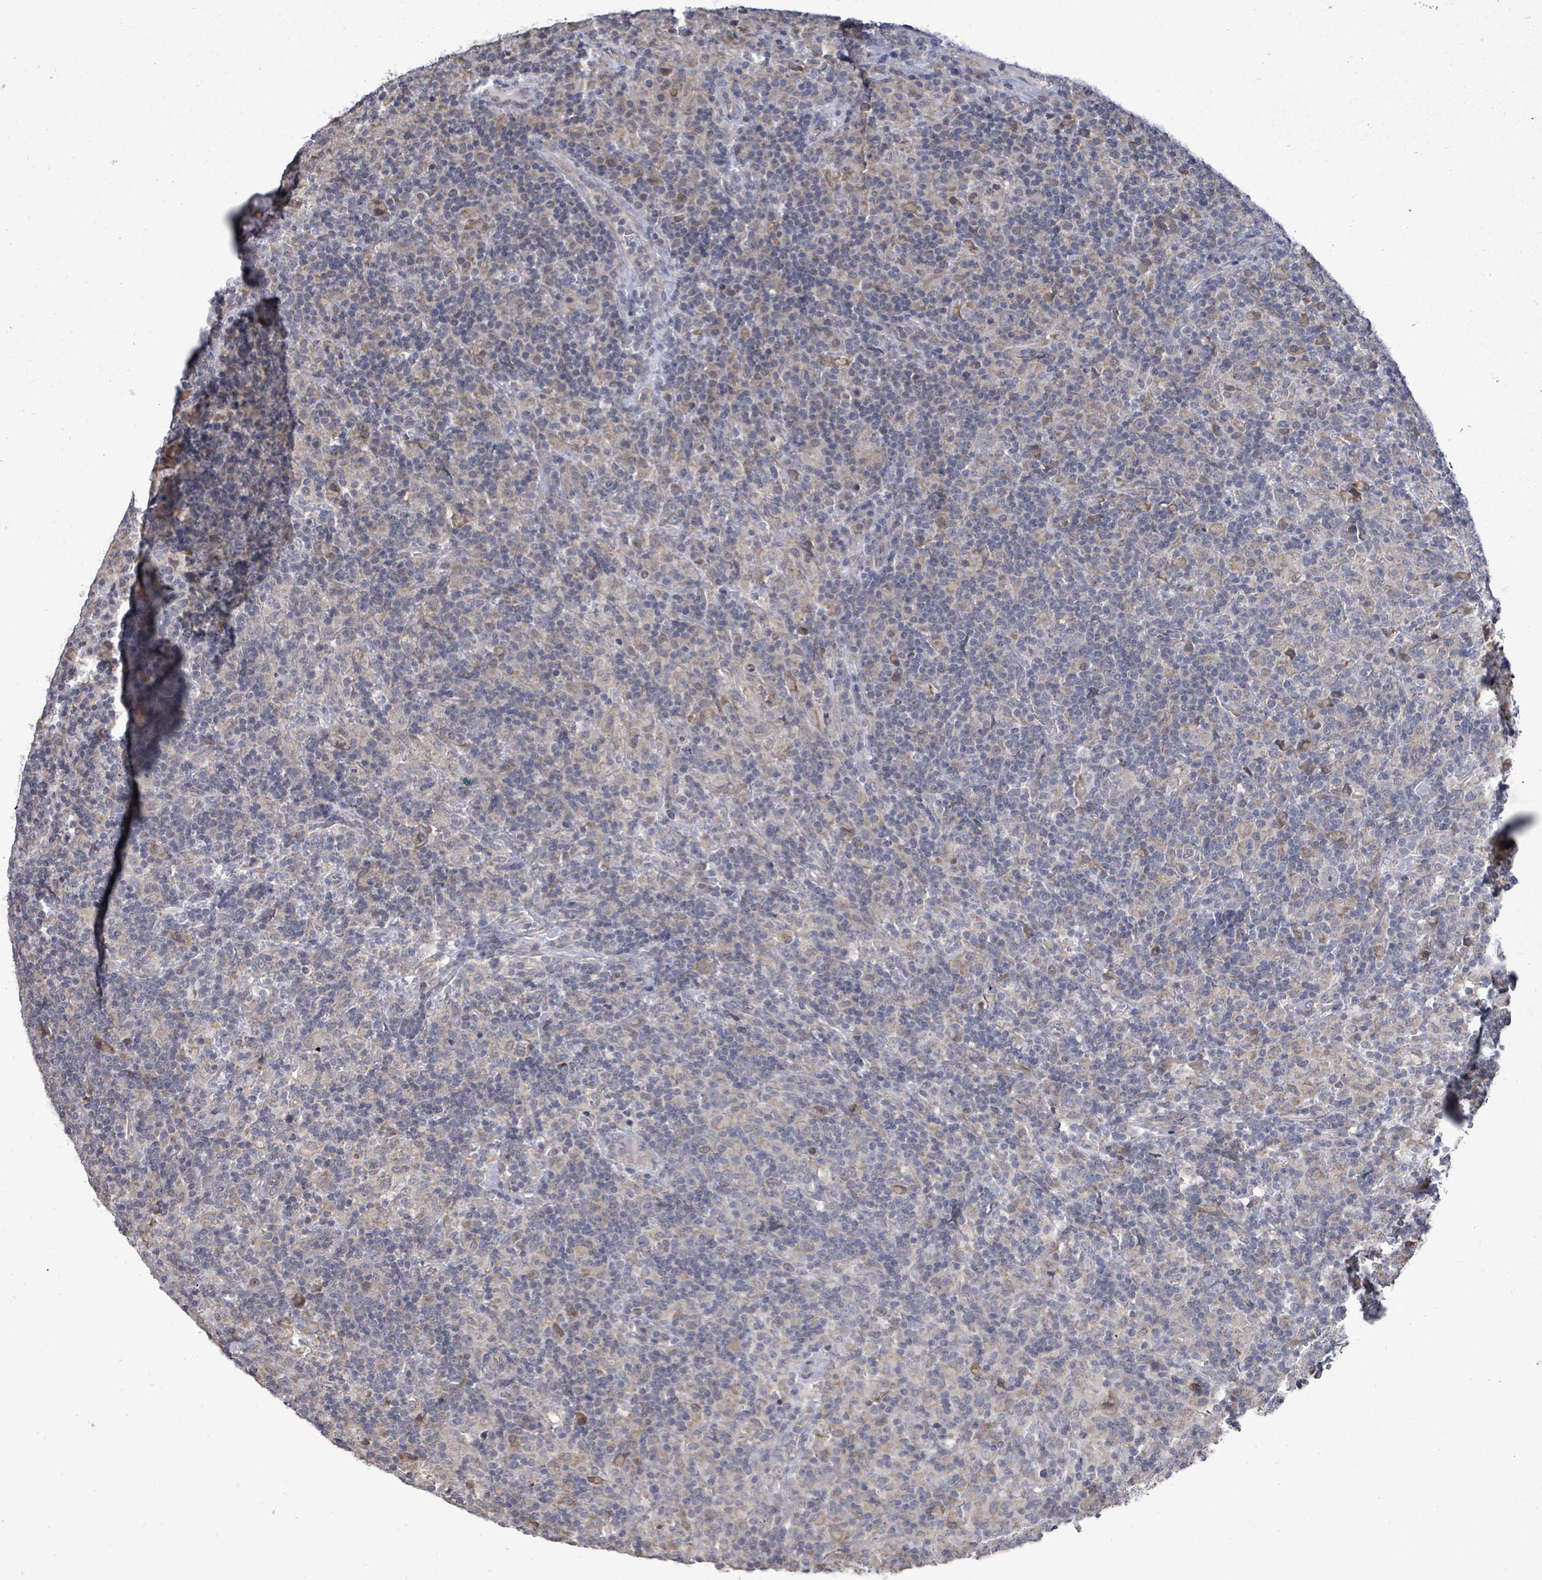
{"staining": {"intensity": "negative", "quantity": "none", "location": "none"}, "tissue": "lymphoma", "cell_type": "Tumor cells", "image_type": "cancer", "snomed": [{"axis": "morphology", "description": "Hodgkin's disease, NOS"}, {"axis": "topography", "description": "Lymph node"}], "caption": "Immunohistochemical staining of Hodgkin's disease exhibits no significant expression in tumor cells.", "gene": "POMGNT2", "patient": {"sex": "male", "age": 70}}